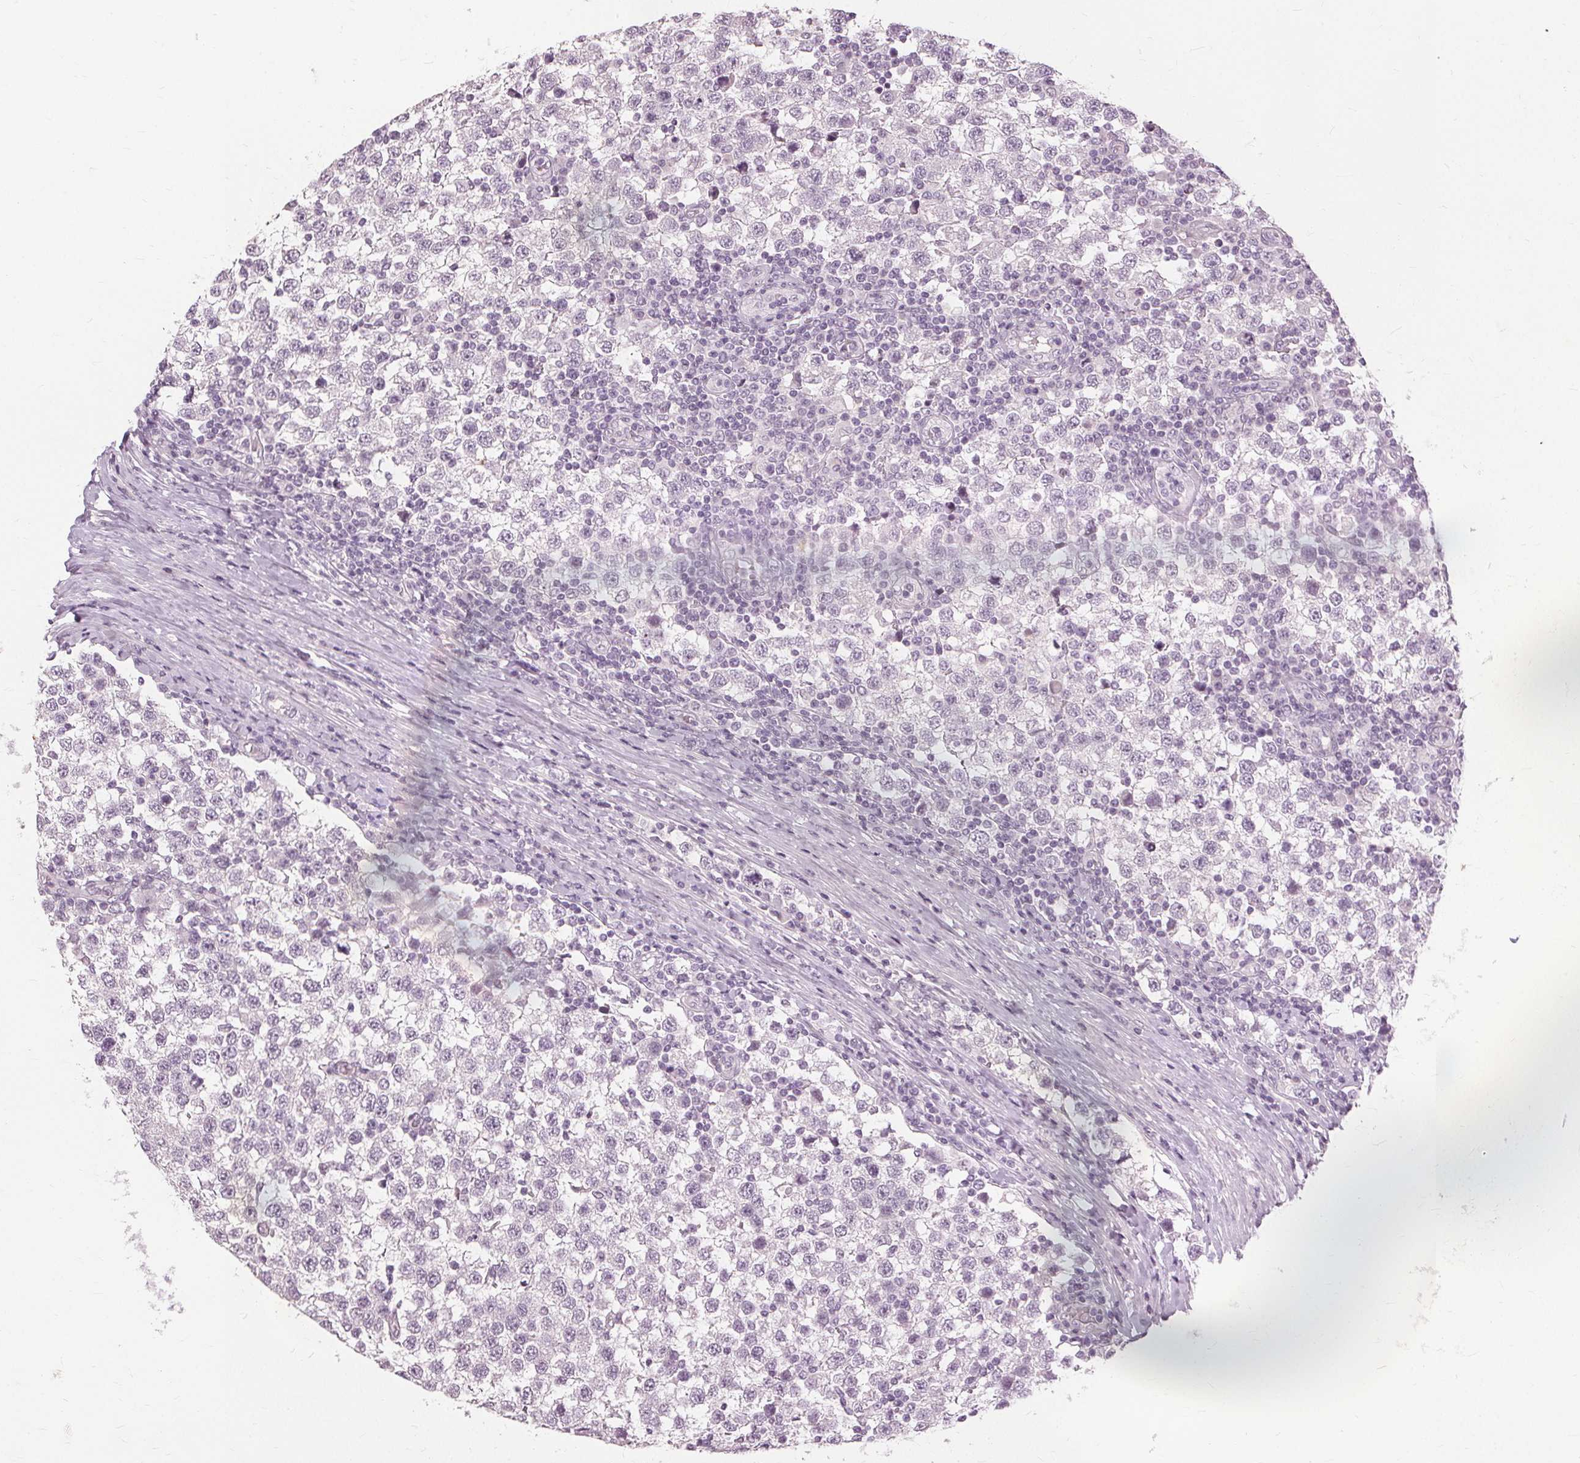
{"staining": {"intensity": "negative", "quantity": "none", "location": "none"}, "tissue": "testis cancer", "cell_type": "Tumor cells", "image_type": "cancer", "snomed": [{"axis": "morphology", "description": "Seminoma, NOS"}, {"axis": "topography", "description": "Testis"}], "caption": "Photomicrograph shows no significant protein expression in tumor cells of testis seminoma. (DAB immunohistochemistry (IHC), high magnification).", "gene": "SFTPD", "patient": {"sex": "male", "age": 34}}